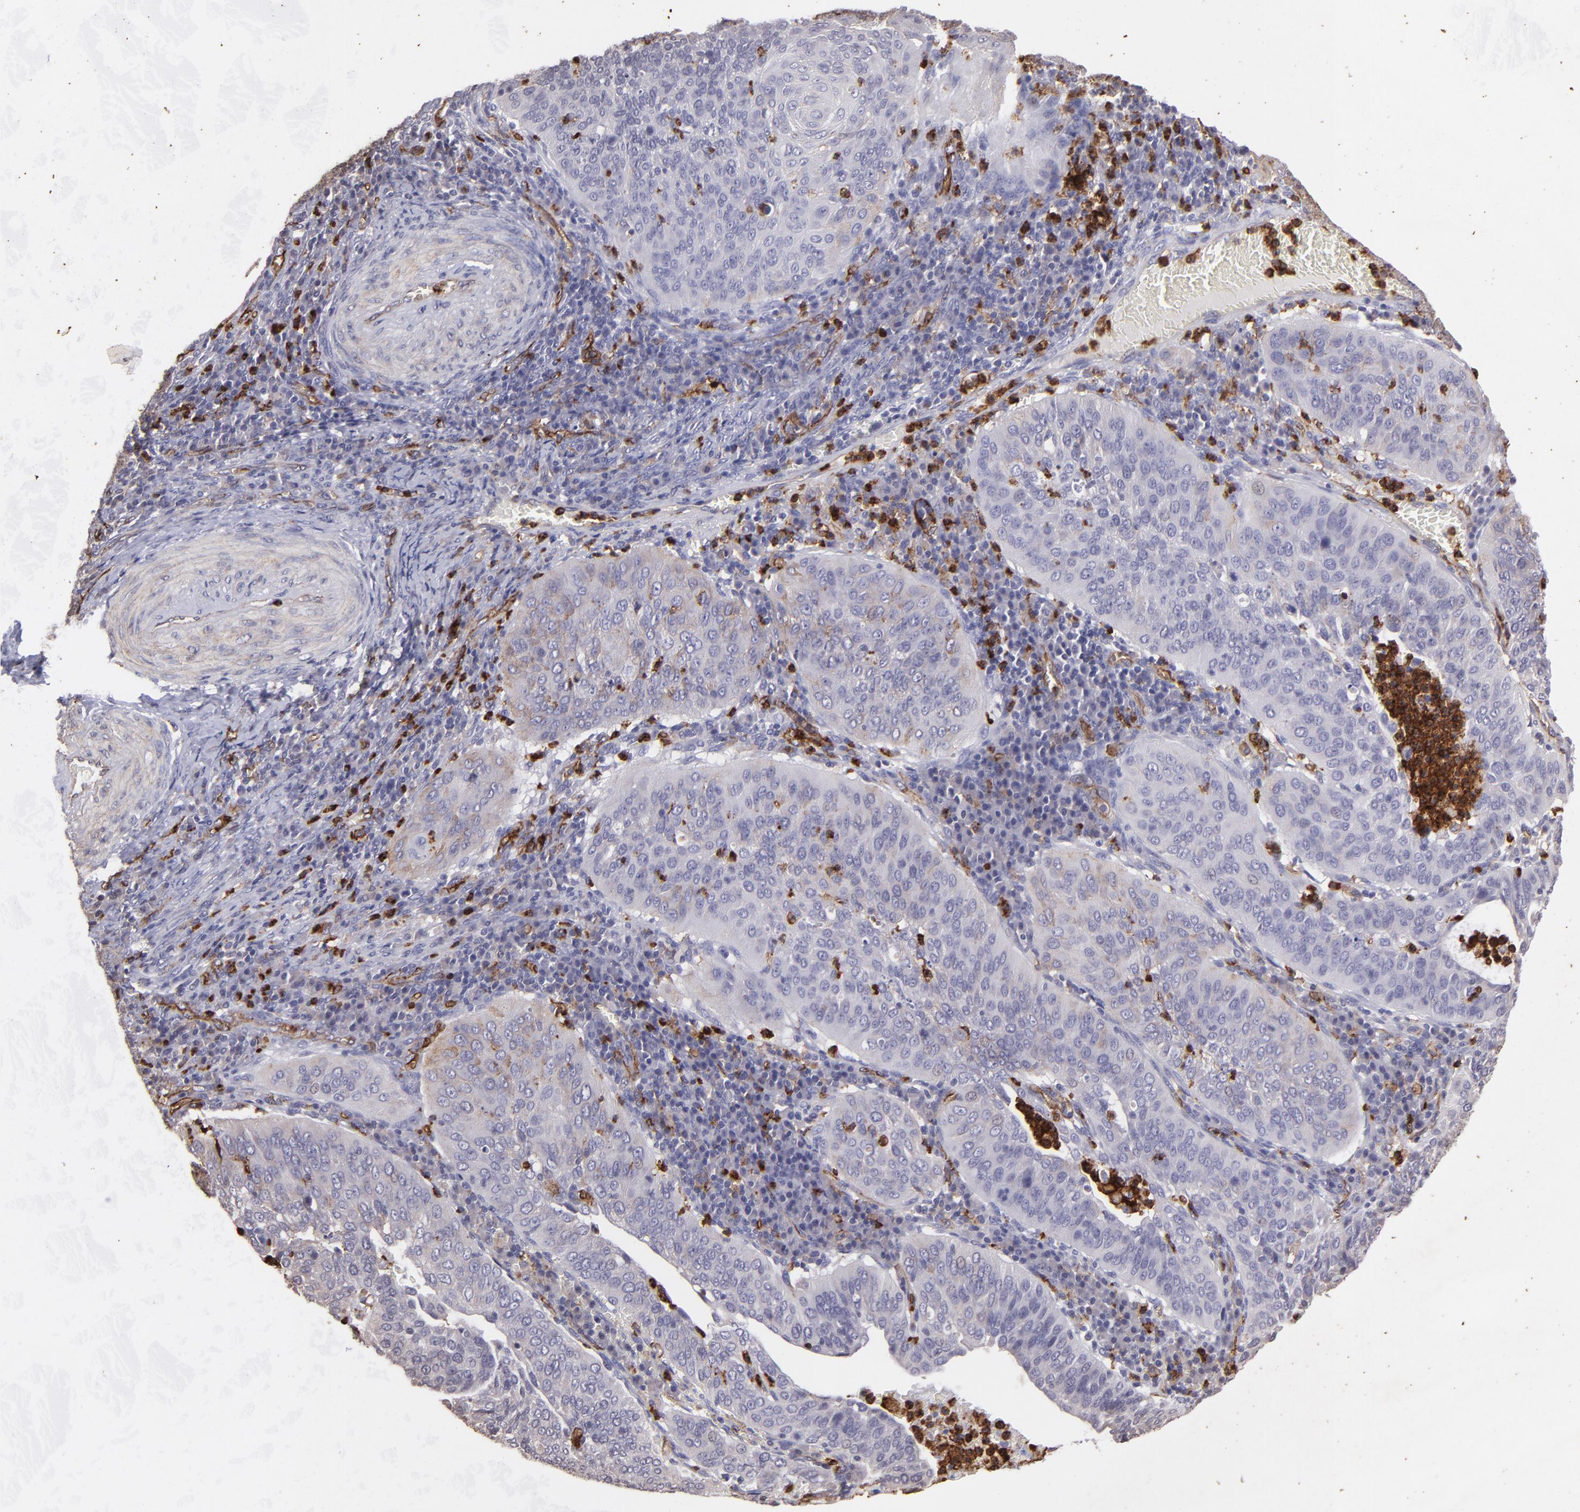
{"staining": {"intensity": "negative", "quantity": "none", "location": "none"}, "tissue": "cervical cancer", "cell_type": "Tumor cells", "image_type": "cancer", "snomed": [{"axis": "morphology", "description": "Squamous cell carcinoma, NOS"}, {"axis": "topography", "description": "Cervix"}], "caption": "The image exhibits no significant expression in tumor cells of cervical squamous cell carcinoma.", "gene": "DYSF", "patient": {"sex": "female", "age": 39}}